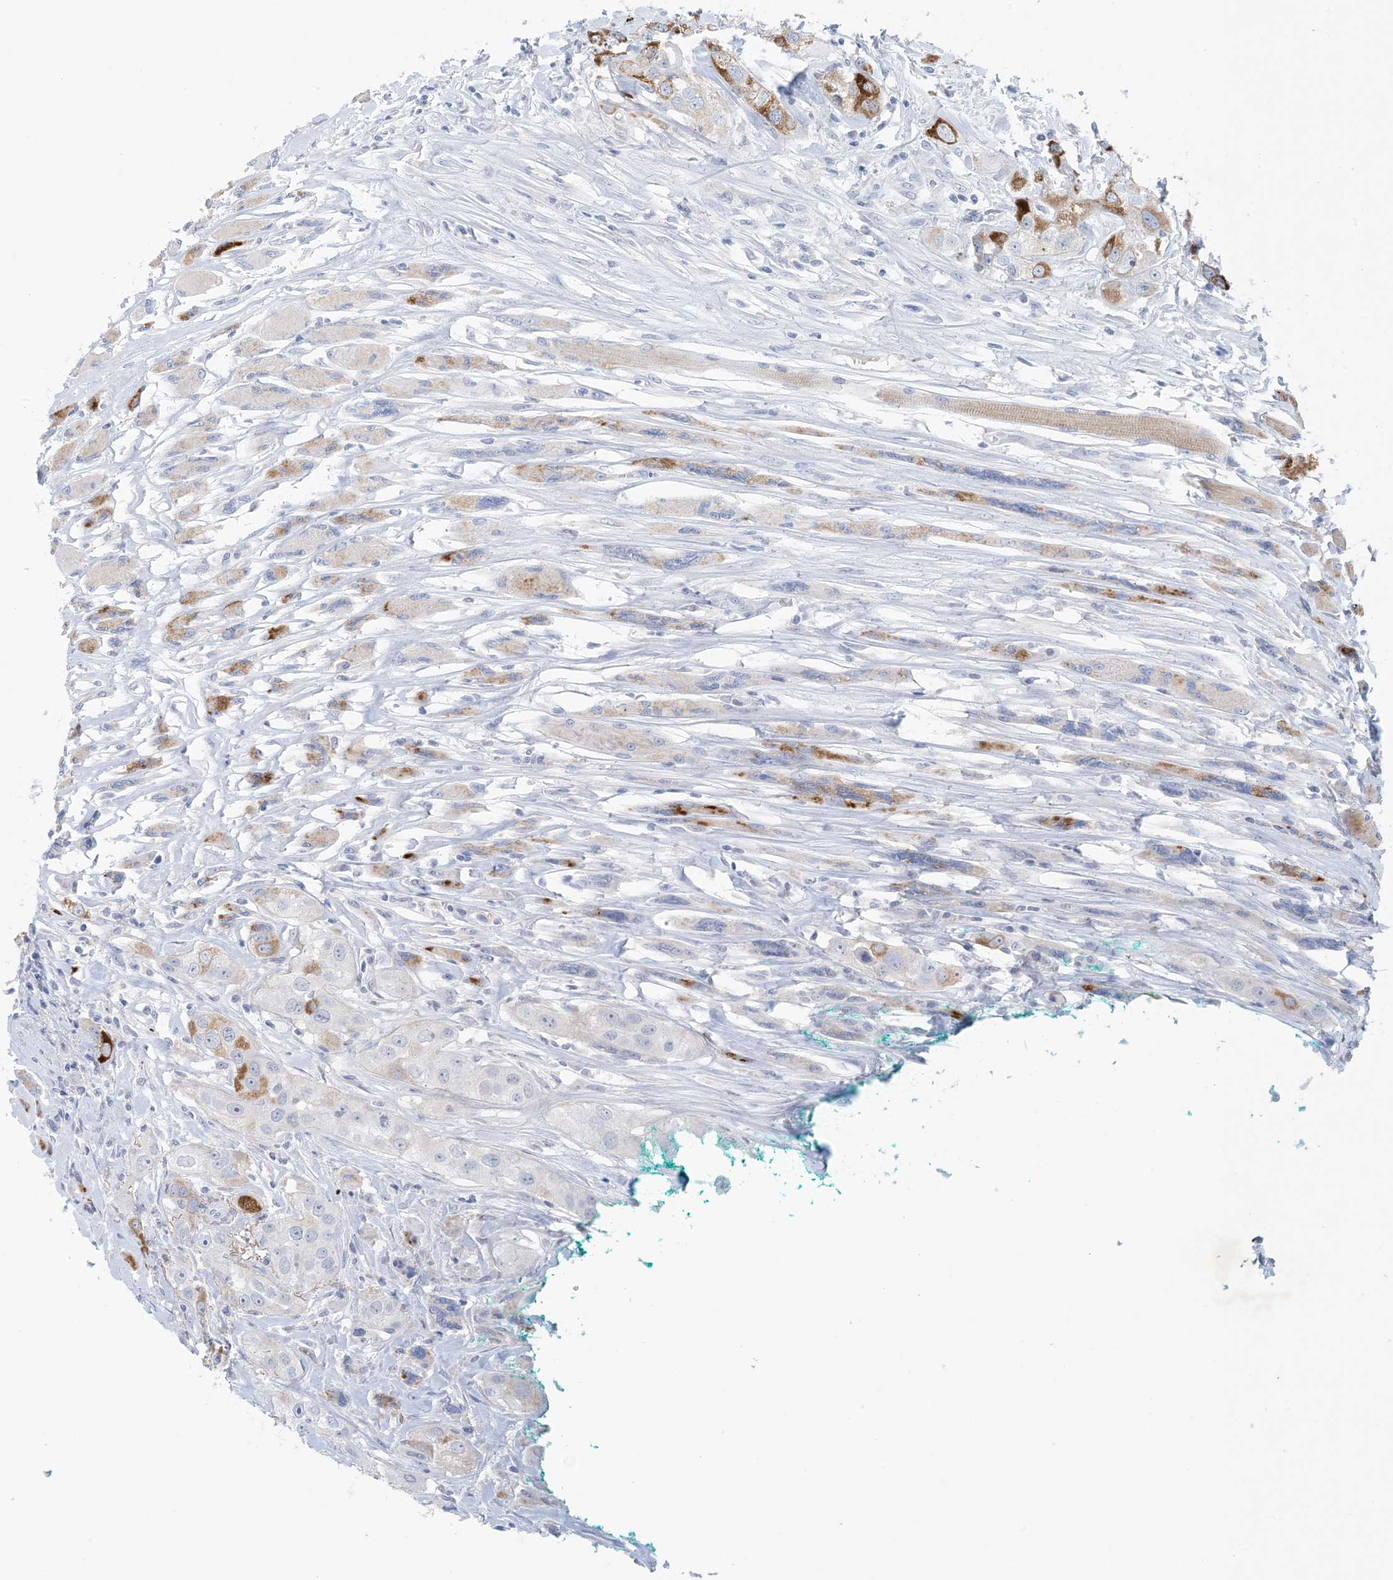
{"staining": {"intensity": "negative", "quantity": "none", "location": "none"}, "tissue": "head and neck cancer", "cell_type": "Tumor cells", "image_type": "cancer", "snomed": [{"axis": "morphology", "description": "Normal tissue, NOS"}, {"axis": "morphology", "description": "Squamous cell carcinoma, NOS"}, {"axis": "topography", "description": "Skeletal muscle"}, {"axis": "topography", "description": "Head-Neck"}], "caption": "Human head and neck squamous cell carcinoma stained for a protein using immunohistochemistry shows no positivity in tumor cells.", "gene": "GABRG1", "patient": {"sex": "male", "age": 51}}